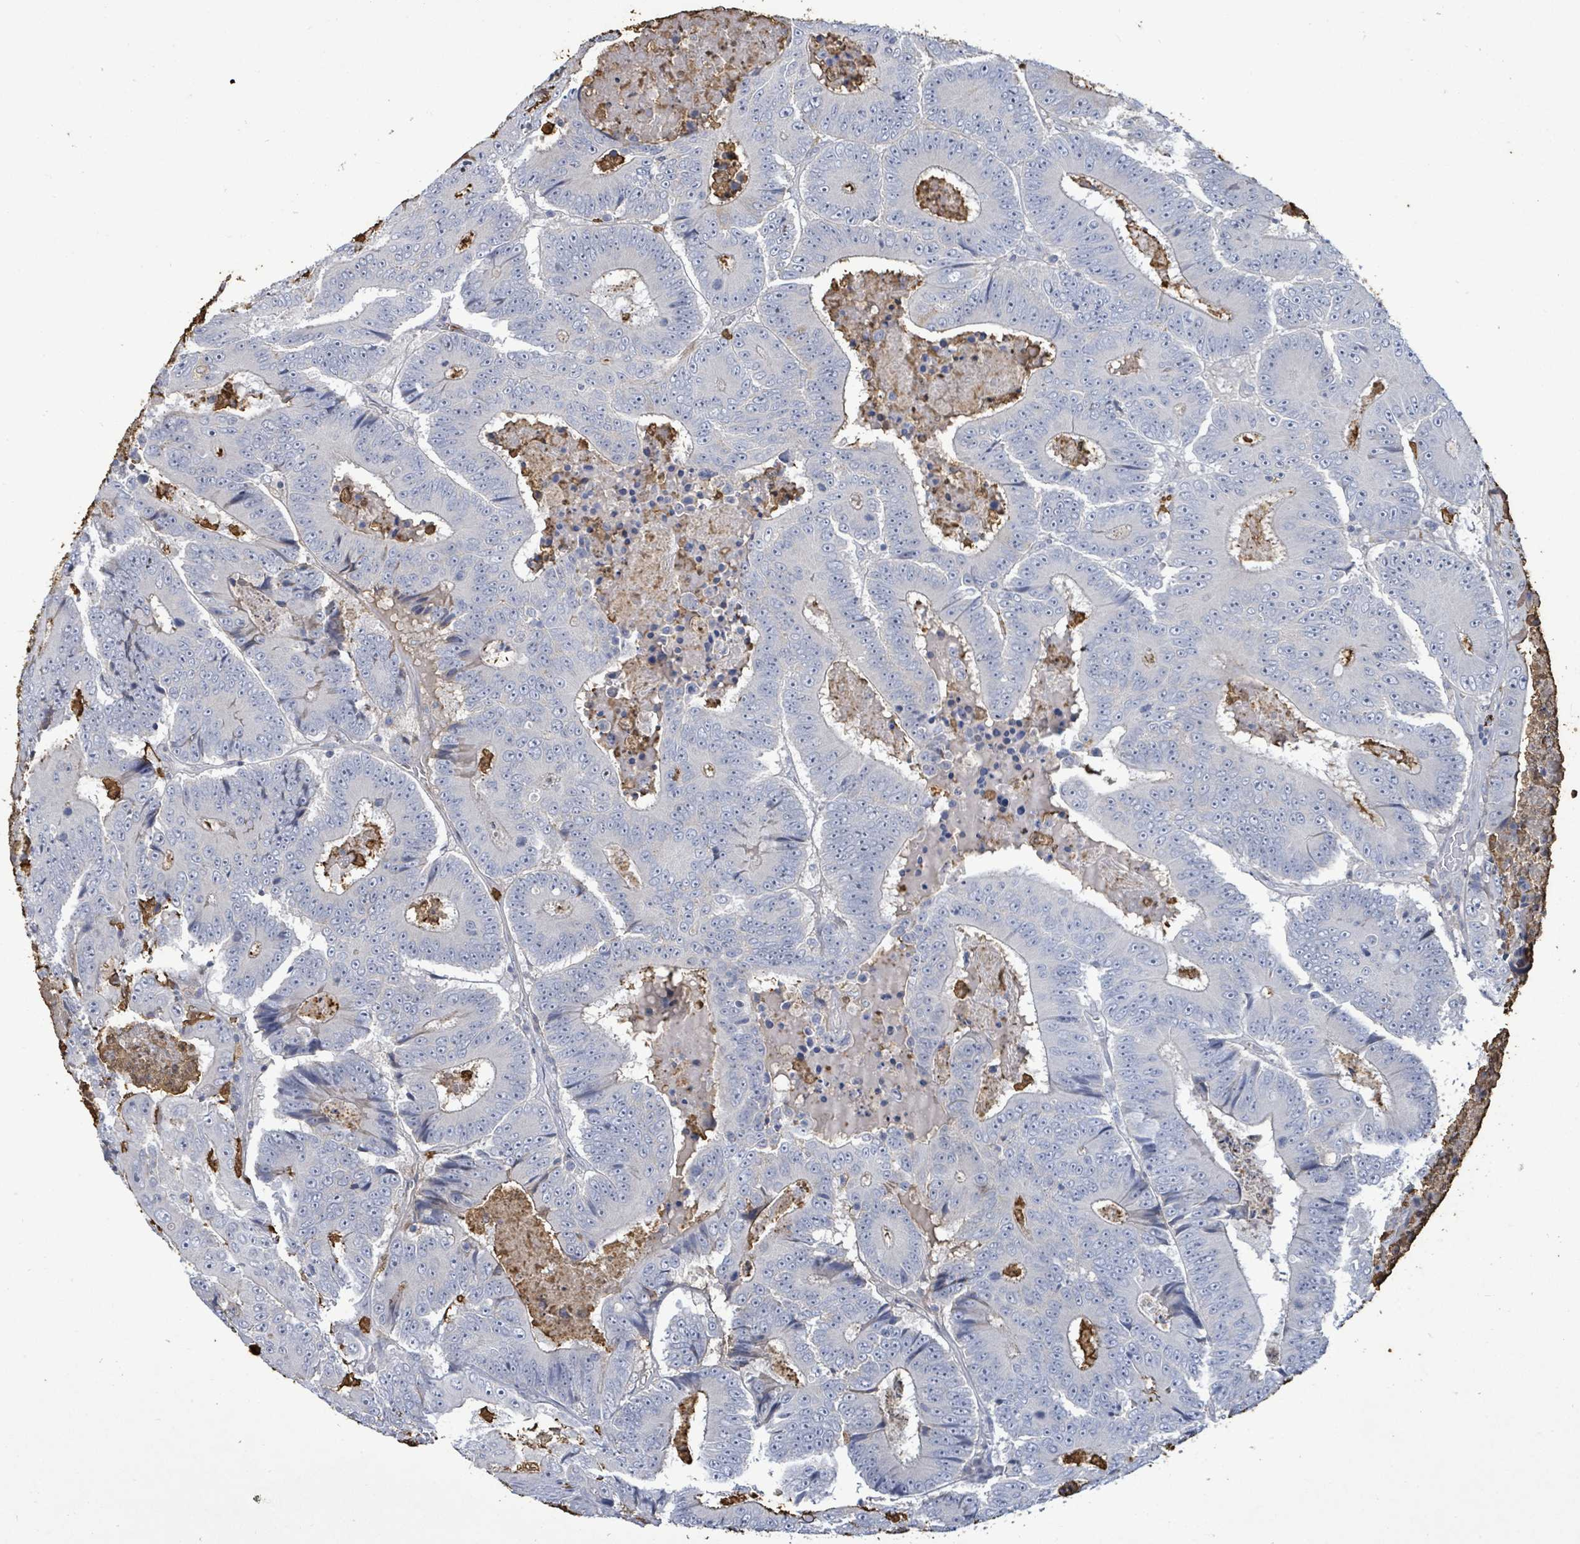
{"staining": {"intensity": "negative", "quantity": "none", "location": "none"}, "tissue": "colorectal cancer", "cell_type": "Tumor cells", "image_type": "cancer", "snomed": [{"axis": "morphology", "description": "Adenocarcinoma, NOS"}, {"axis": "topography", "description": "Colon"}], "caption": "Immunohistochemistry (IHC) image of colorectal cancer (adenocarcinoma) stained for a protein (brown), which displays no expression in tumor cells.", "gene": "FAM210A", "patient": {"sex": "male", "age": 83}}